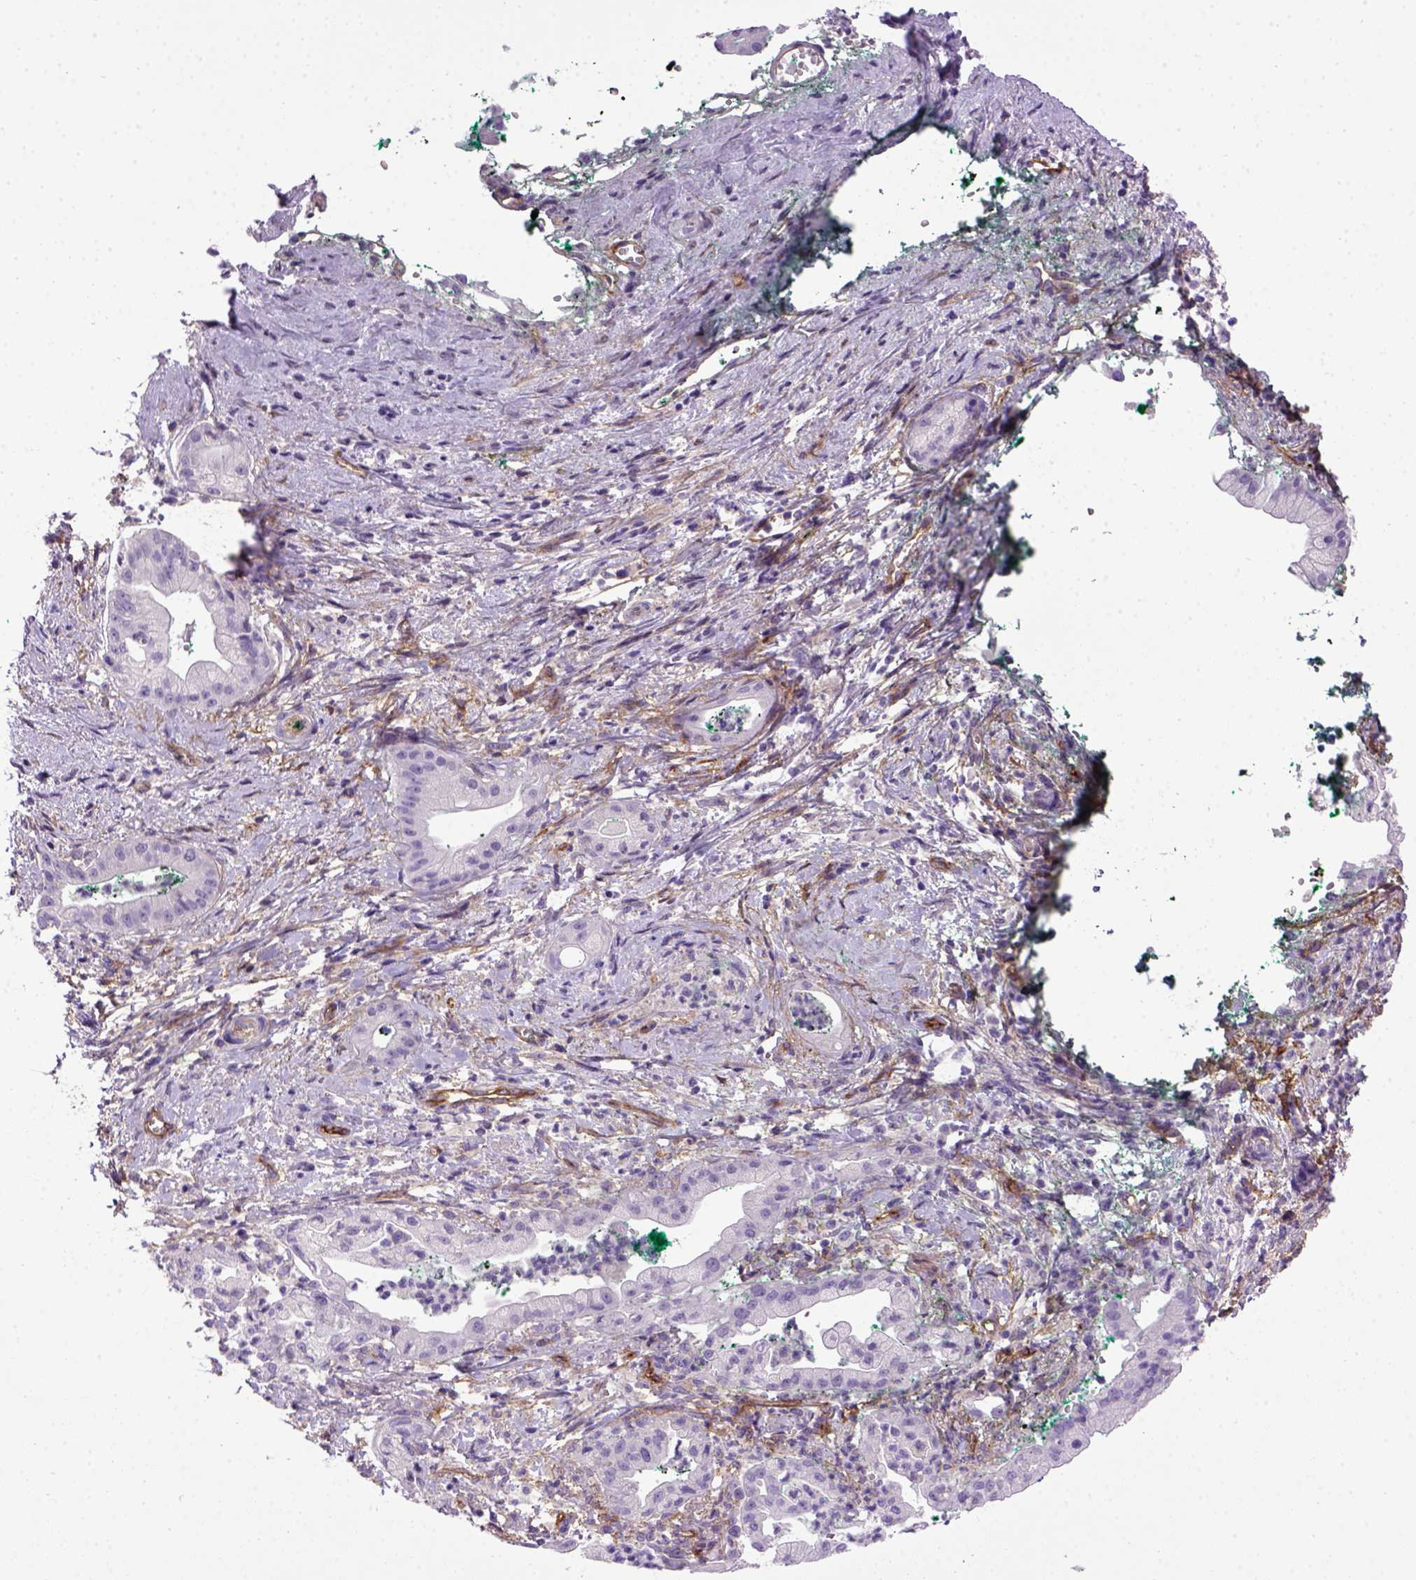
{"staining": {"intensity": "negative", "quantity": "none", "location": "none"}, "tissue": "pancreatic cancer", "cell_type": "Tumor cells", "image_type": "cancer", "snomed": [{"axis": "morphology", "description": "Normal tissue, NOS"}, {"axis": "morphology", "description": "Adenocarcinoma, NOS"}, {"axis": "topography", "description": "Lymph node"}, {"axis": "topography", "description": "Pancreas"}], "caption": "Tumor cells are negative for brown protein staining in pancreatic cancer. Nuclei are stained in blue.", "gene": "ENG", "patient": {"sex": "female", "age": 58}}